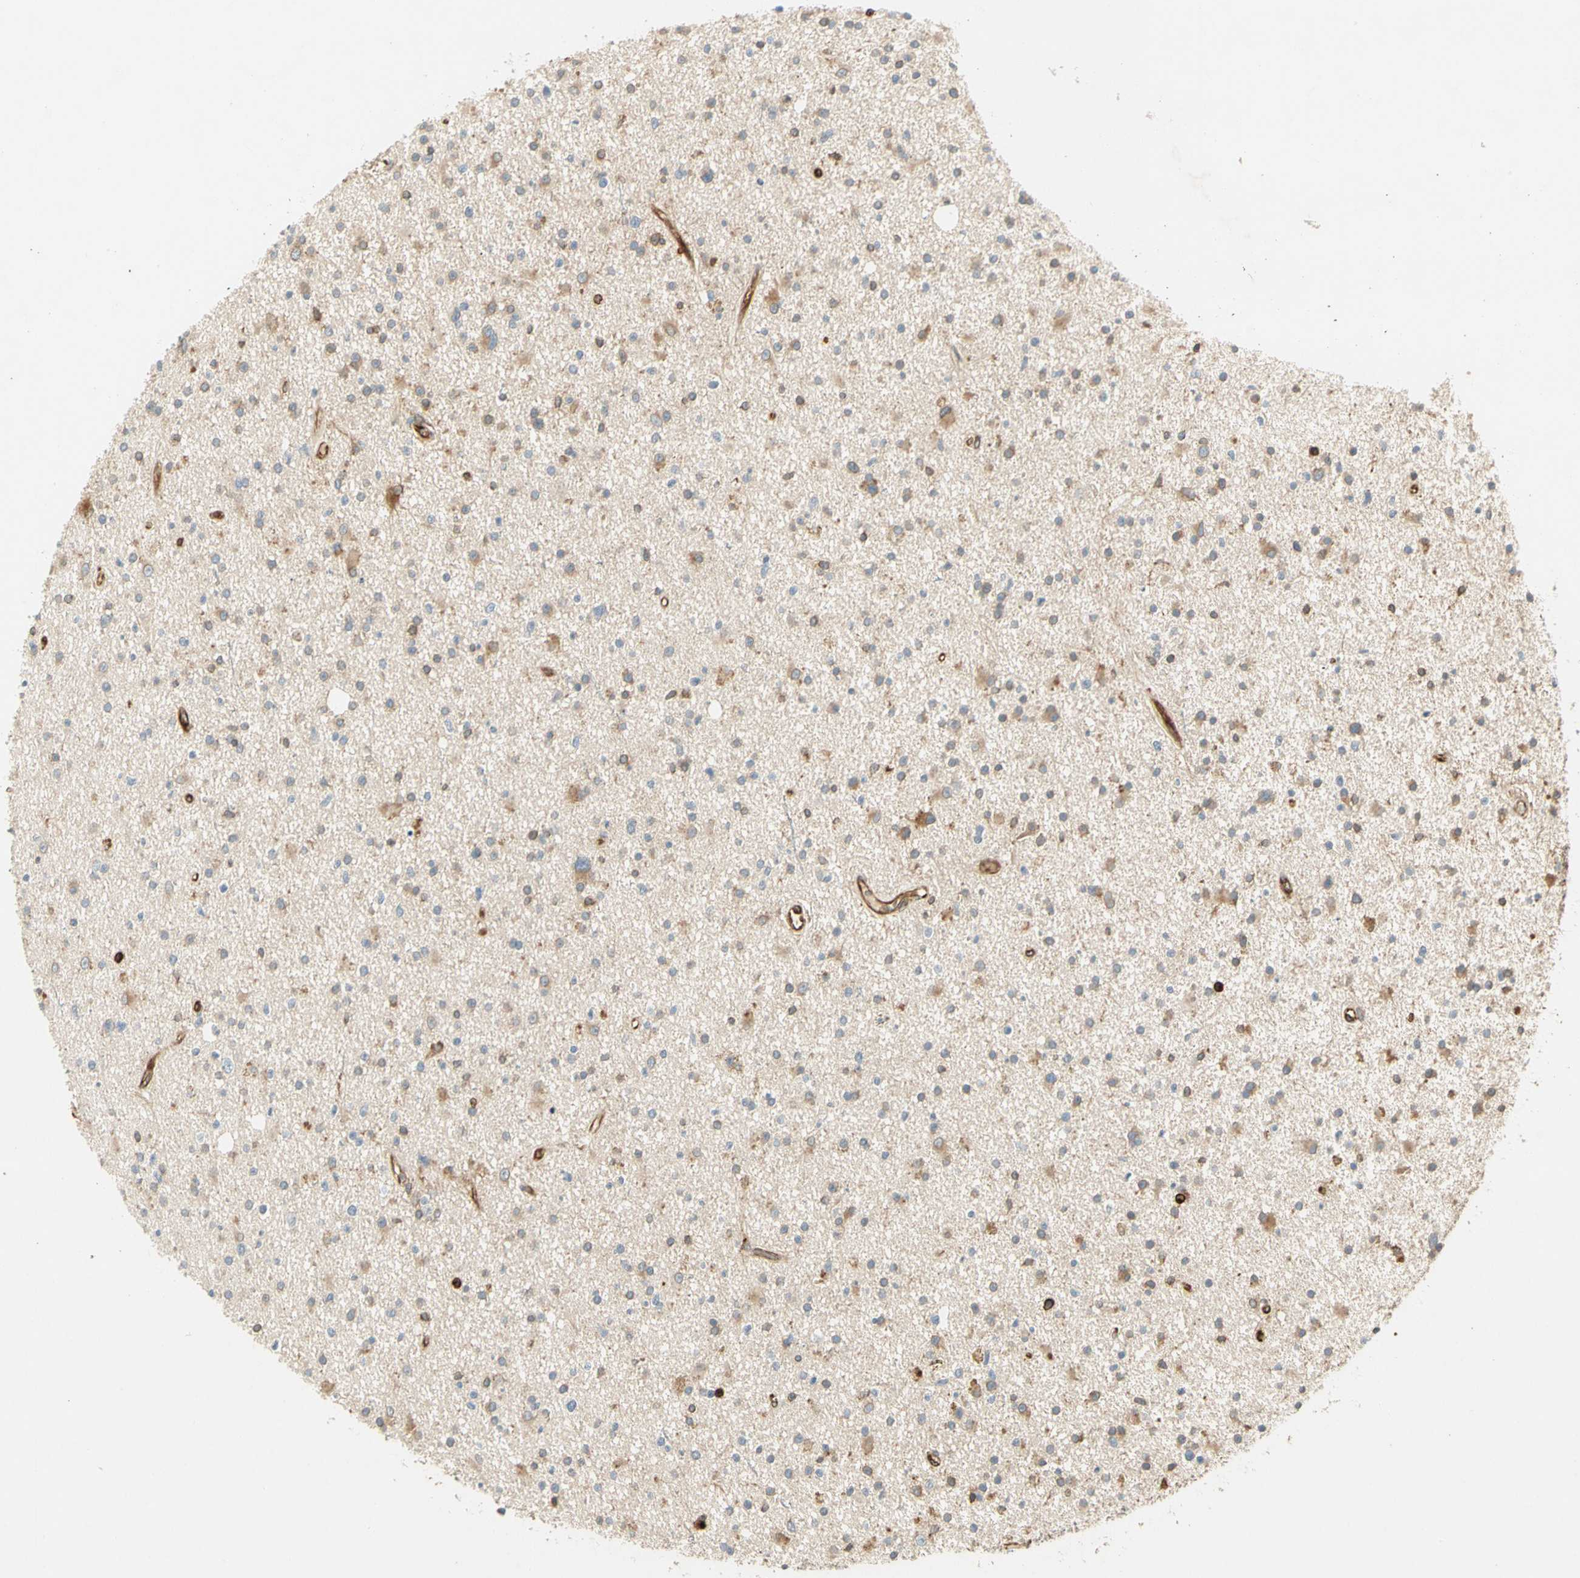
{"staining": {"intensity": "moderate", "quantity": "25%-75%", "location": "cytoplasmic/membranous"}, "tissue": "glioma", "cell_type": "Tumor cells", "image_type": "cancer", "snomed": [{"axis": "morphology", "description": "Glioma, malignant, High grade"}, {"axis": "topography", "description": "Brain"}], "caption": "Protein staining reveals moderate cytoplasmic/membranous positivity in approximately 25%-75% of tumor cells in high-grade glioma (malignant). (IHC, brightfield microscopy, high magnification).", "gene": "TAPBP", "patient": {"sex": "male", "age": 33}}